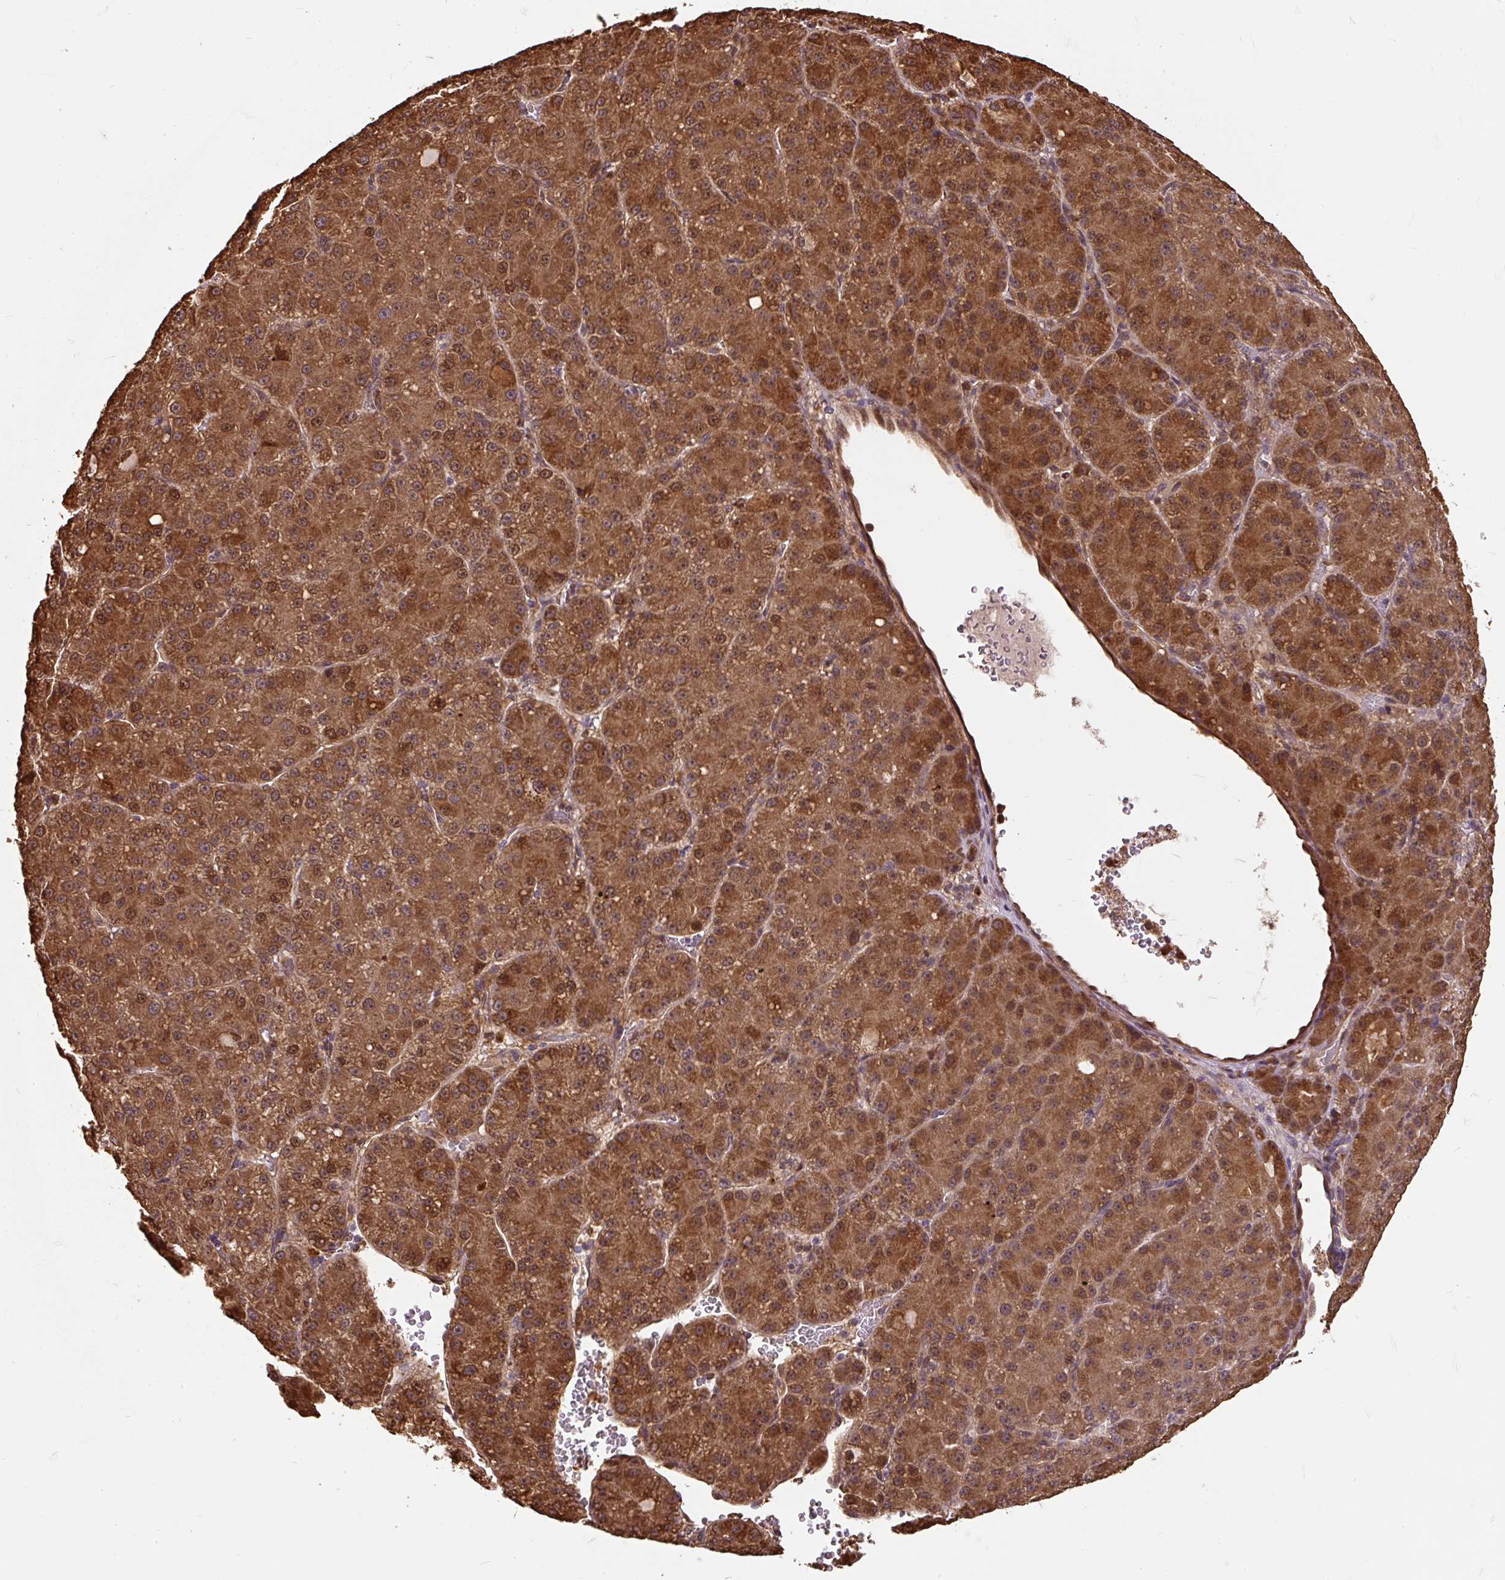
{"staining": {"intensity": "strong", "quantity": ">75%", "location": "cytoplasmic/membranous"}, "tissue": "liver cancer", "cell_type": "Tumor cells", "image_type": "cancer", "snomed": [{"axis": "morphology", "description": "Carcinoma, Hepatocellular, NOS"}, {"axis": "topography", "description": "Liver"}], "caption": "Liver cancer (hepatocellular carcinoma) stained with a brown dye displays strong cytoplasmic/membranous positive staining in approximately >75% of tumor cells.", "gene": "PUS7L", "patient": {"sex": "male", "age": 67}}